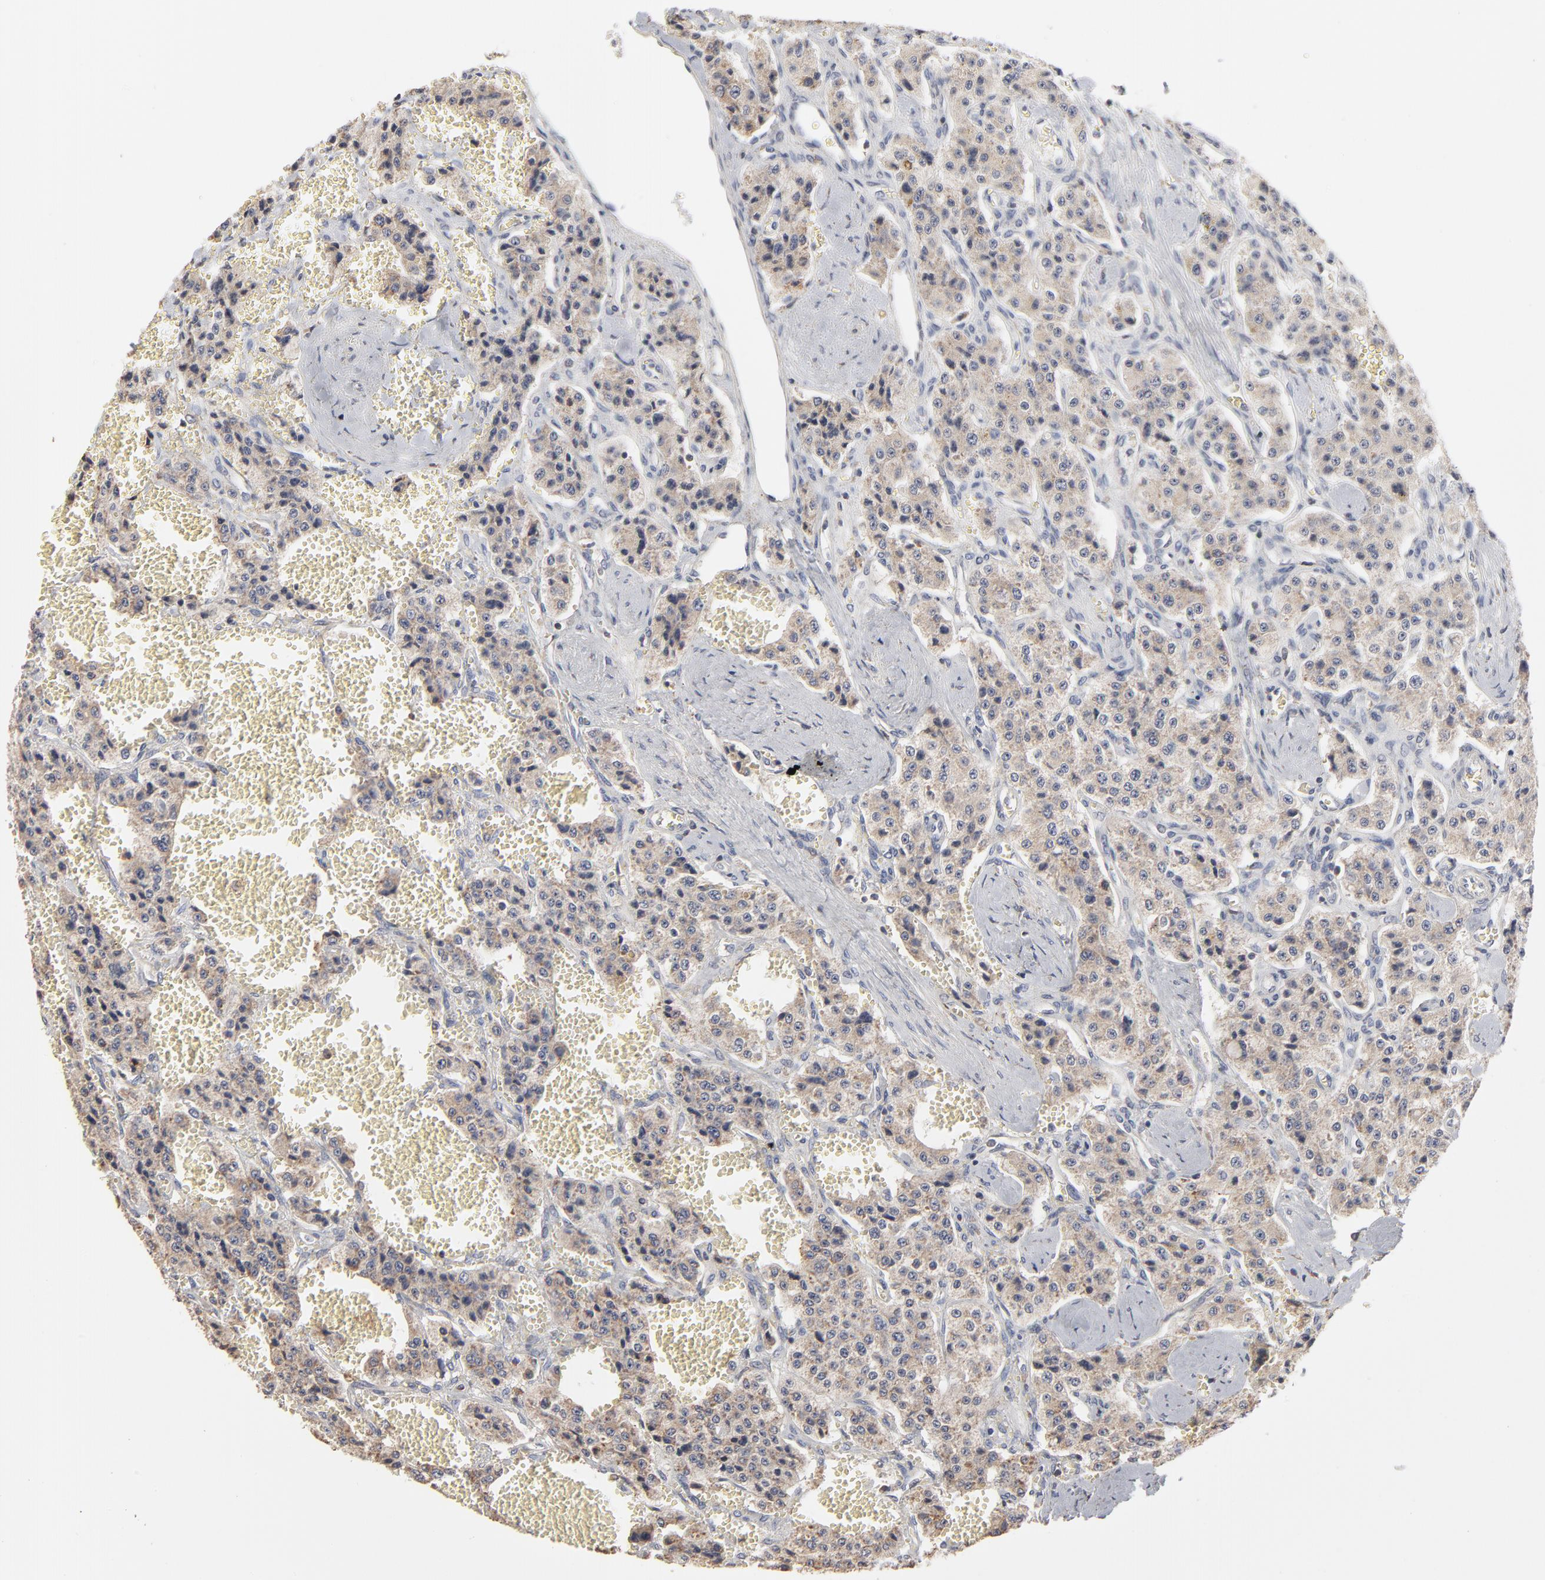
{"staining": {"intensity": "weak", "quantity": ">75%", "location": "cytoplasmic/membranous"}, "tissue": "carcinoid", "cell_type": "Tumor cells", "image_type": "cancer", "snomed": [{"axis": "morphology", "description": "Carcinoid, malignant, NOS"}, {"axis": "topography", "description": "Small intestine"}], "caption": "Brown immunohistochemical staining in human carcinoid demonstrates weak cytoplasmic/membranous expression in about >75% of tumor cells. (Brightfield microscopy of DAB IHC at high magnification).", "gene": "RNF213", "patient": {"sex": "male", "age": 52}}